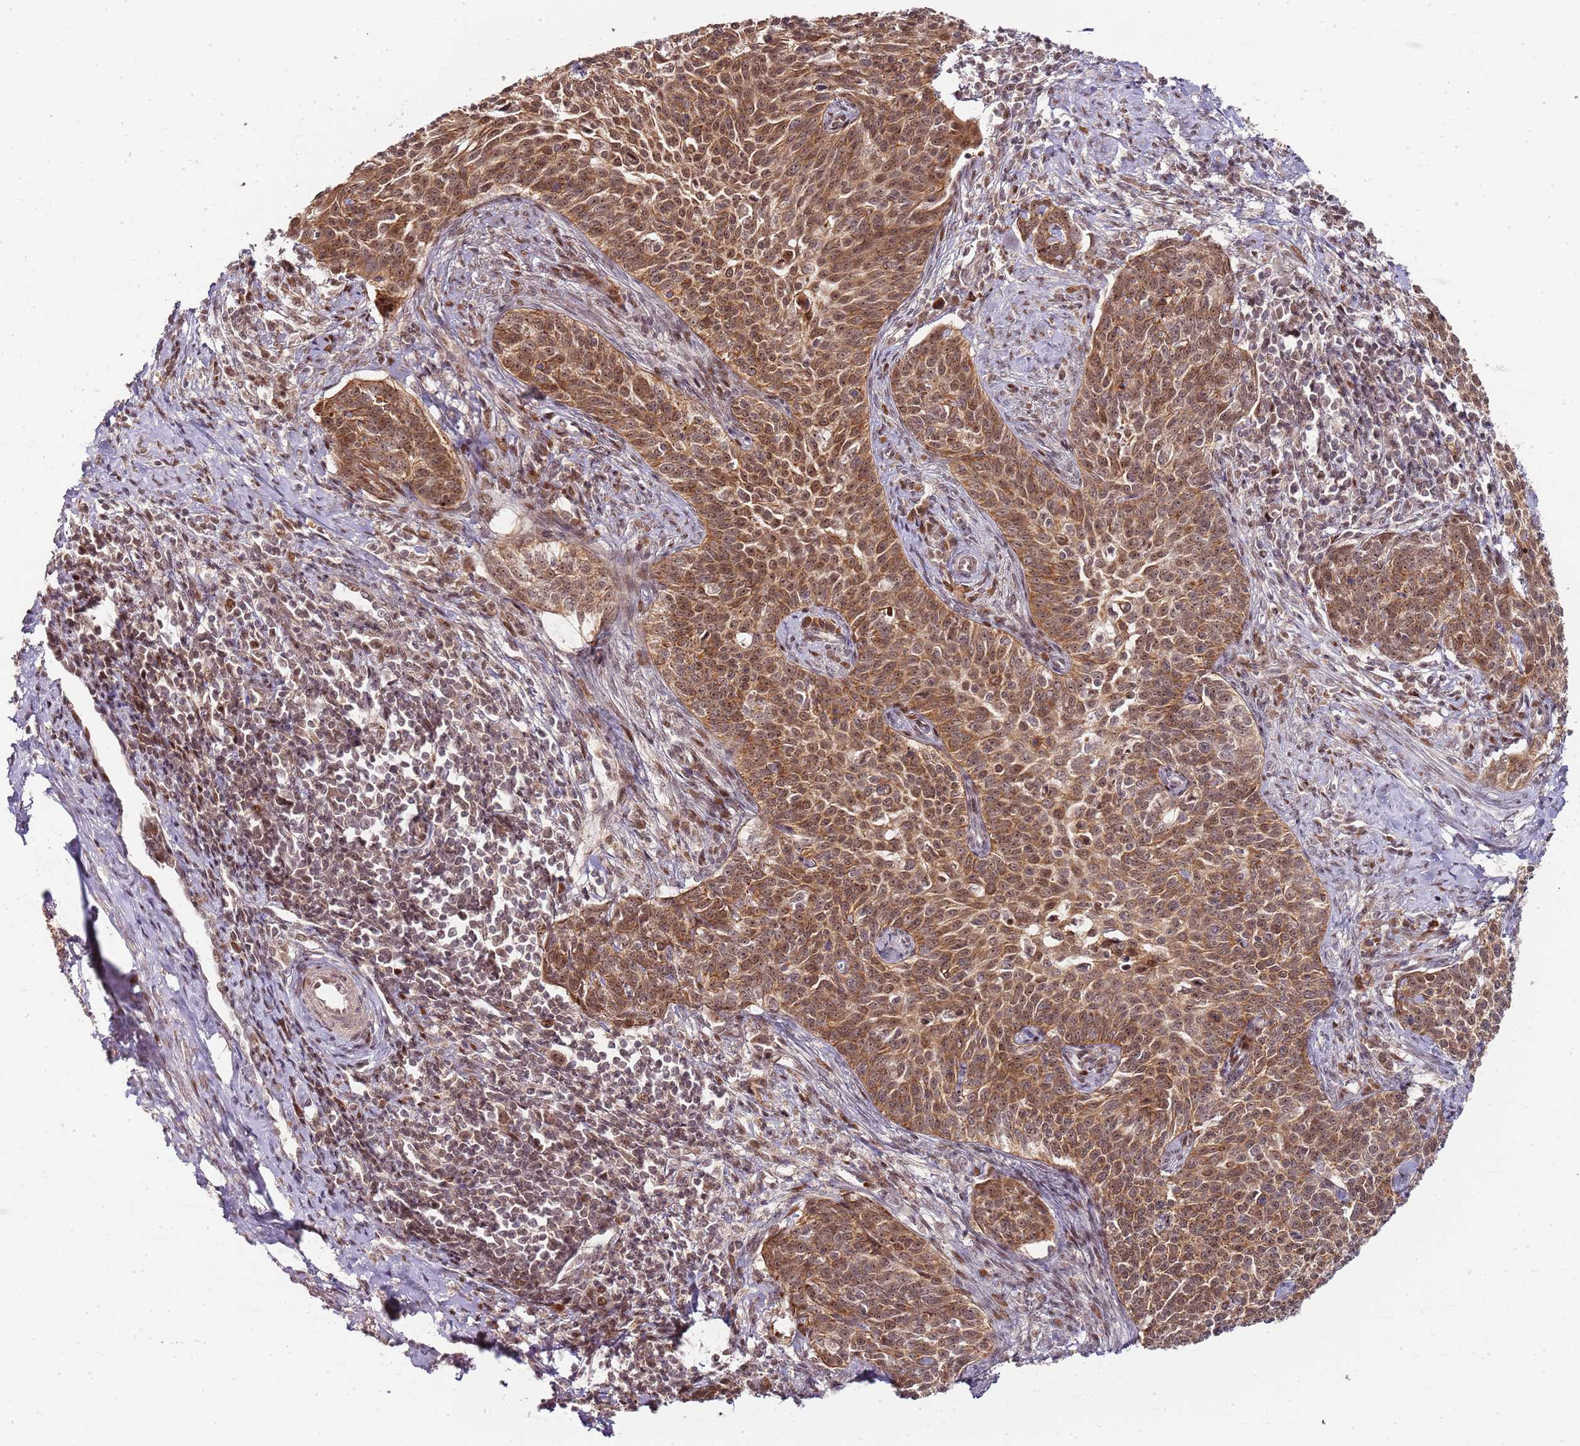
{"staining": {"intensity": "strong", "quantity": ">75%", "location": "cytoplasmic/membranous,nuclear"}, "tissue": "cervical cancer", "cell_type": "Tumor cells", "image_type": "cancer", "snomed": [{"axis": "morphology", "description": "Squamous cell carcinoma, NOS"}, {"axis": "topography", "description": "Cervix"}], "caption": "Protein staining of squamous cell carcinoma (cervical) tissue reveals strong cytoplasmic/membranous and nuclear expression in approximately >75% of tumor cells.", "gene": "EDC3", "patient": {"sex": "female", "age": 39}}